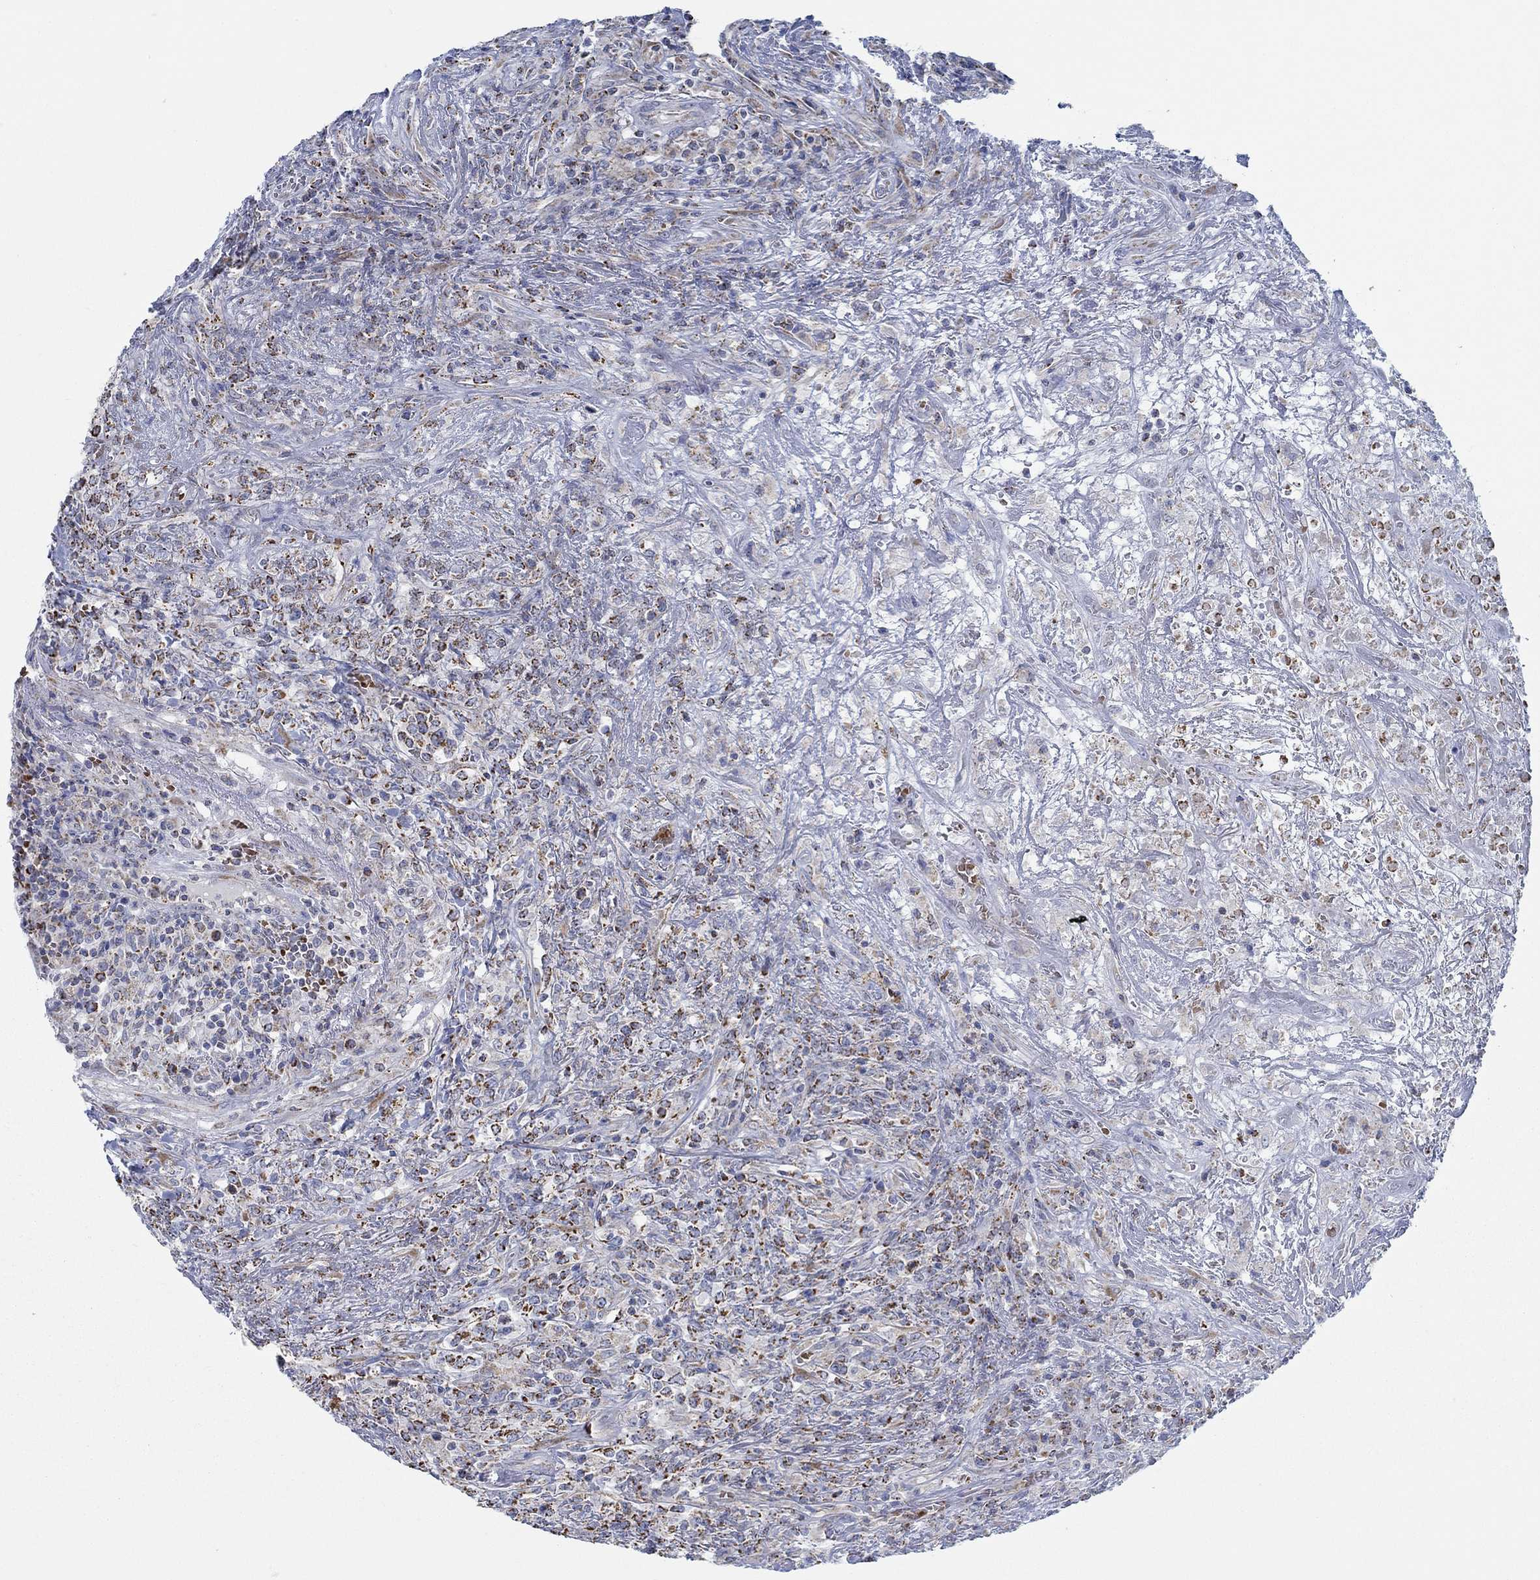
{"staining": {"intensity": "strong", "quantity": "<25%", "location": "cytoplasmic/membranous"}, "tissue": "lymphoma", "cell_type": "Tumor cells", "image_type": "cancer", "snomed": [{"axis": "morphology", "description": "Malignant lymphoma, non-Hodgkin's type, High grade"}, {"axis": "topography", "description": "Lung"}], "caption": "Lymphoma stained with DAB (3,3'-diaminobenzidine) IHC exhibits medium levels of strong cytoplasmic/membranous positivity in about <25% of tumor cells.", "gene": "GLOD5", "patient": {"sex": "male", "age": 79}}